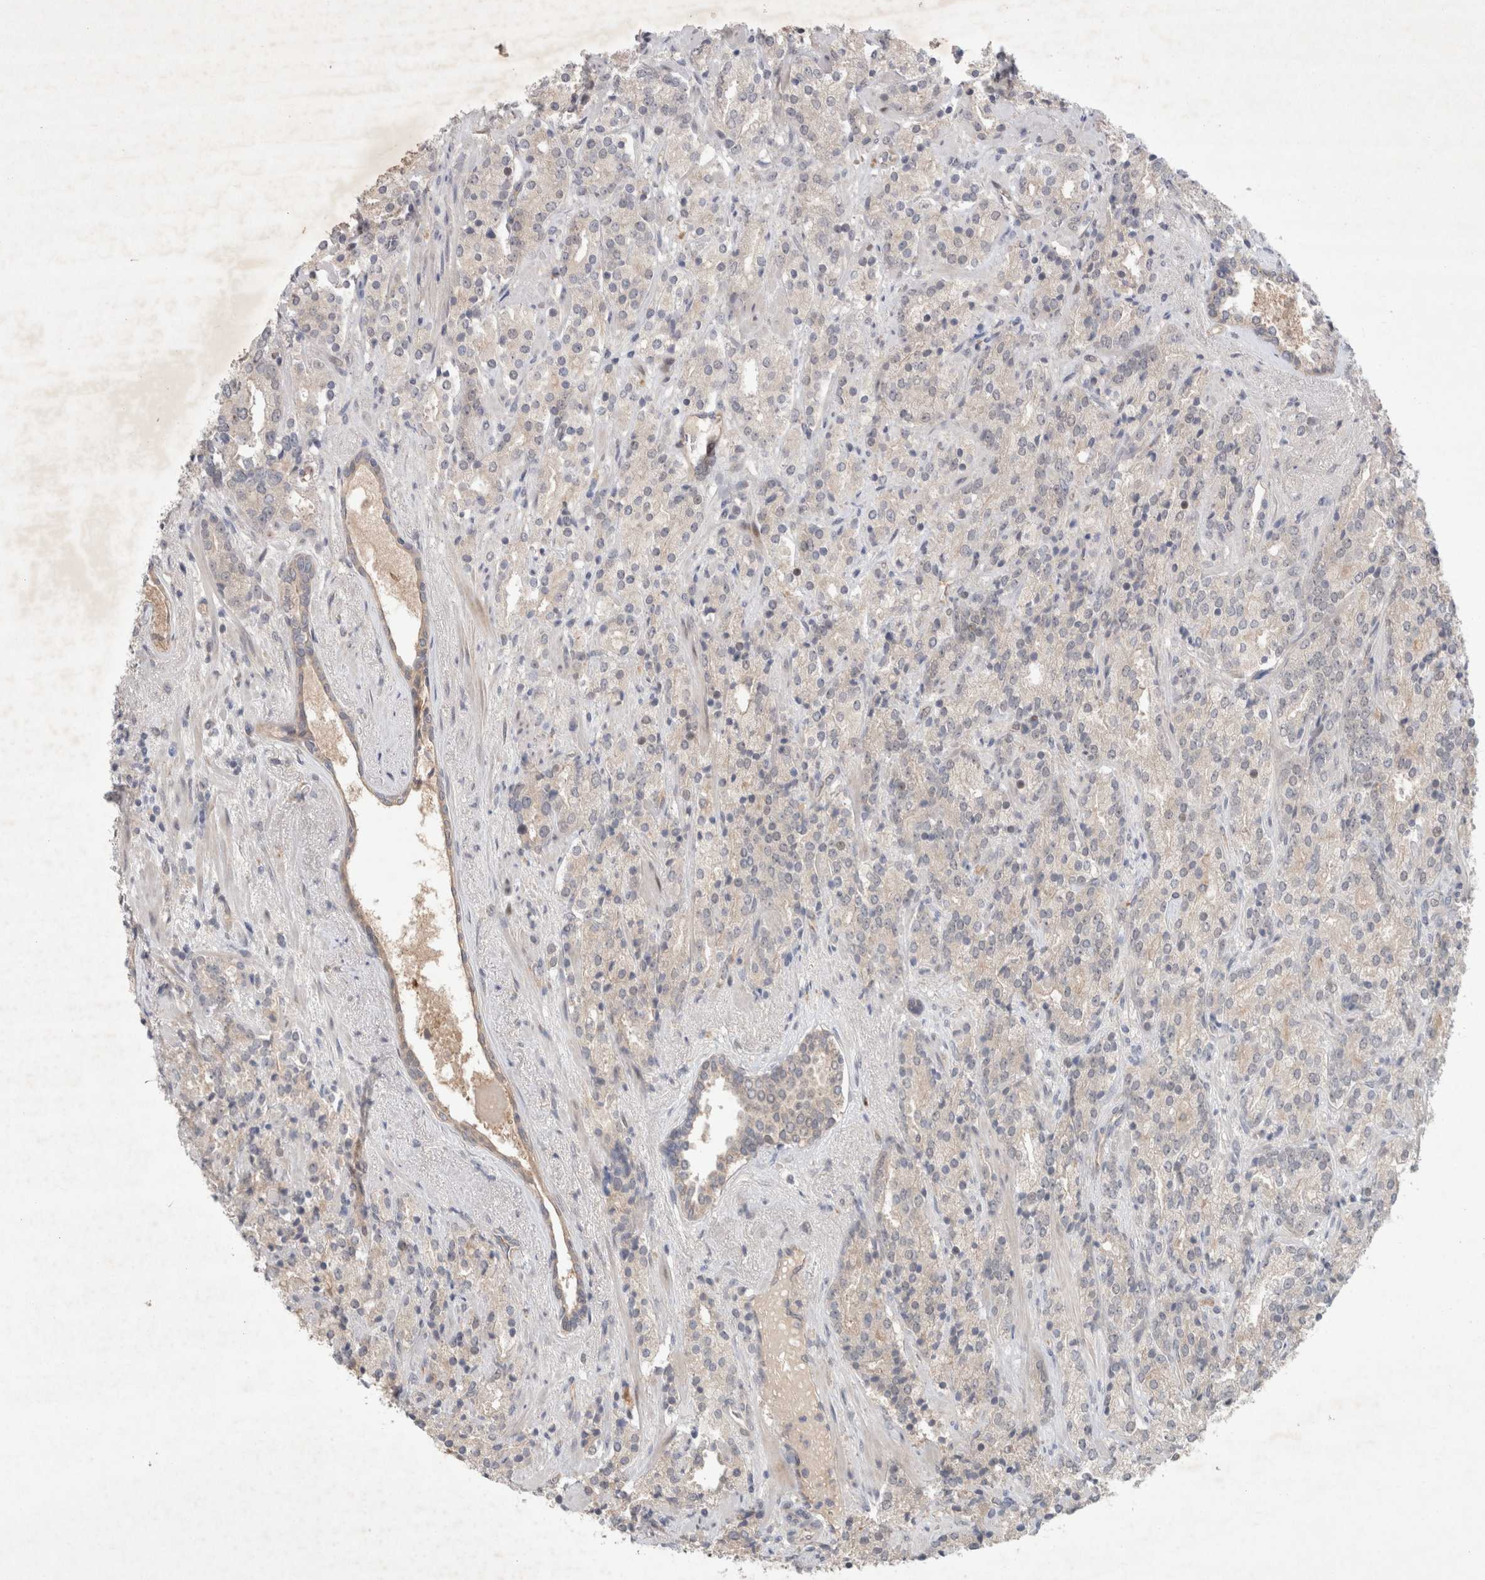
{"staining": {"intensity": "negative", "quantity": "none", "location": "none"}, "tissue": "prostate cancer", "cell_type": "Tumor cells", "image_type": "cancer", "snomed": [{"axis": "morphology", "description": "Adenocarcinoma, High grade"}, {"axis": "topography", "description": "Prostate"}], "caption": "High power microscopy micrograph of an IHC photomicrograph of prostate high-grade adenocarcinoma, revealing no significant staining in tumor cells. Nuclei are stained in blue.", "gene": "RASAL2", "patient": {"sex": "male", "age": 71}}